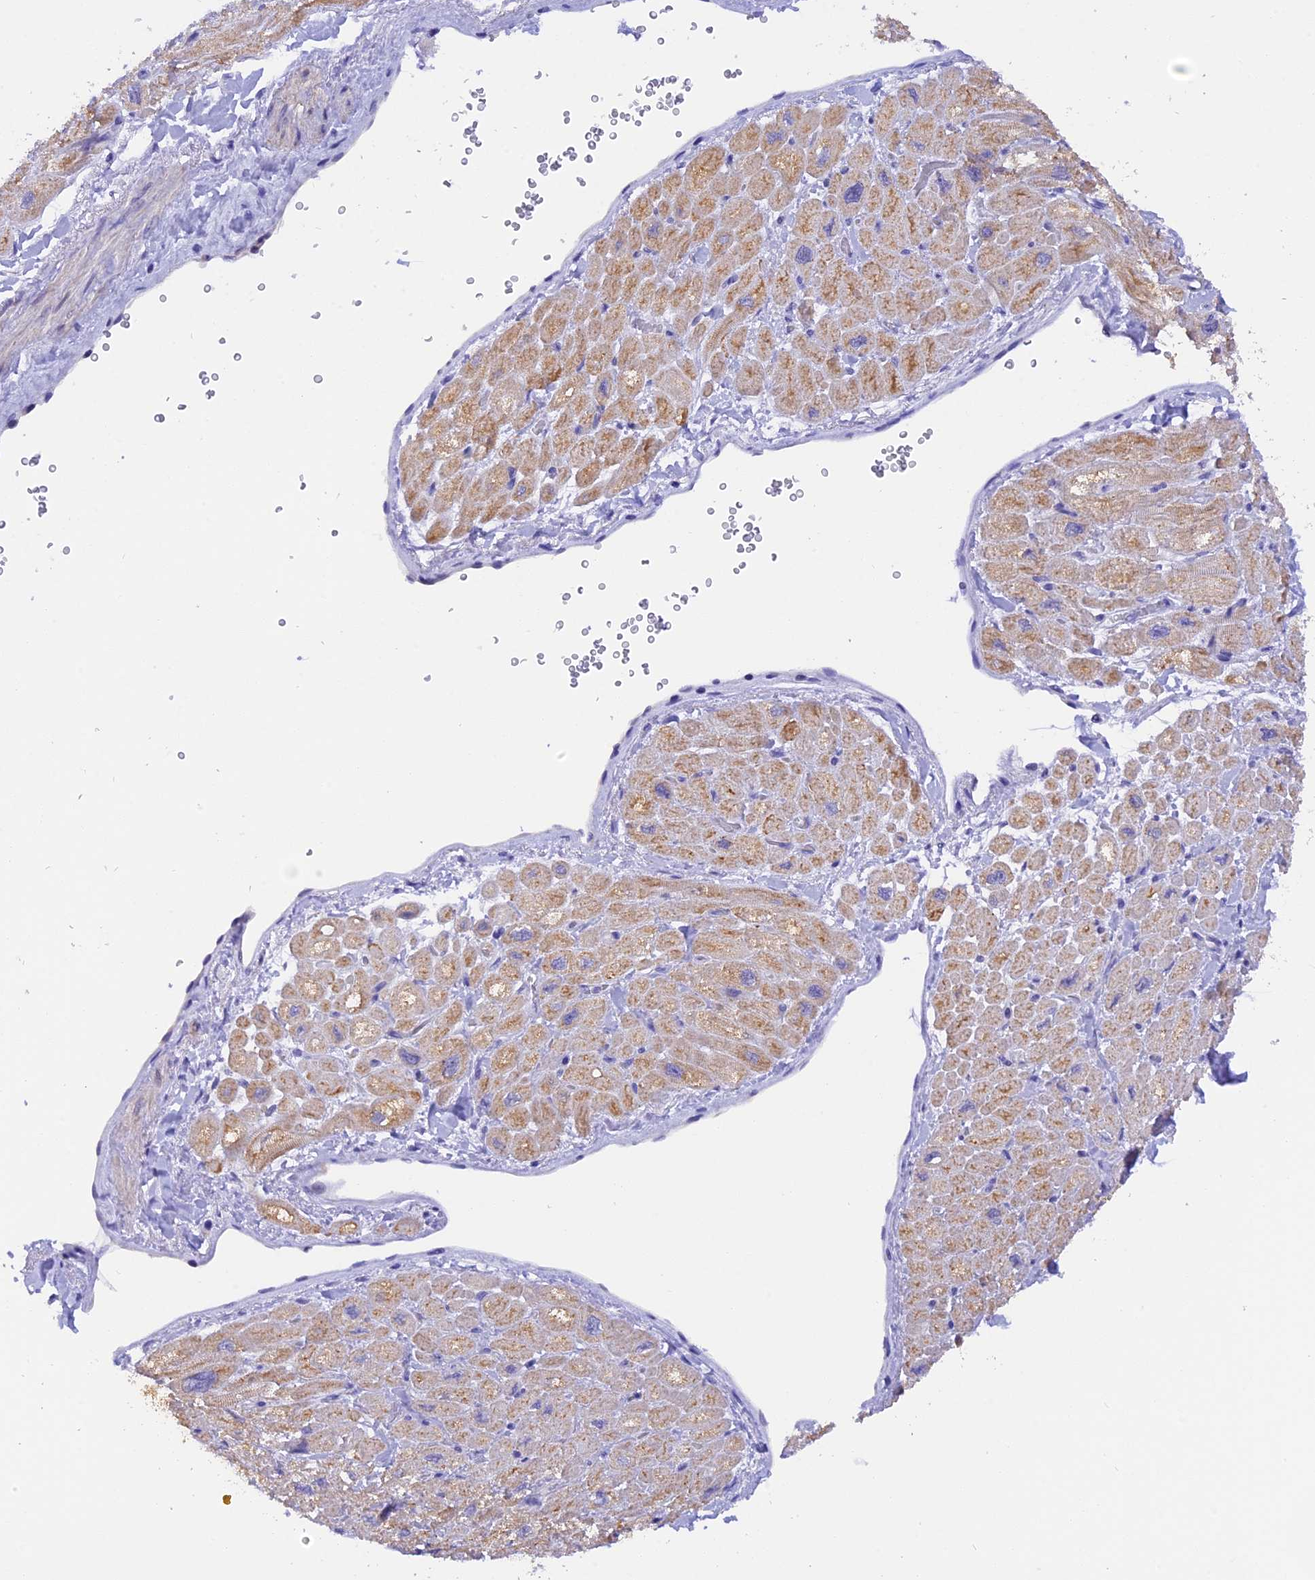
{"staining": {"intensity": "weak", "quantity": "25%-75%", "location": "cytoplasmic/membranous"}, "tissue": "heart muscle", "cell_type": "Cardiomyocytes", "image_type": "normal", "snomed": [{"axis": "morphology", "description": "Normal tissue, NOS"}, {"axis": "topography", "description": "Heart"}], "caption": "This histopathology image exhibits IHC staining of unremarkable human heart muscle, with low weak cytoplasmic/membranous staining in about 25%-75% of cardiomyocytes.", "gene": "COL6A5", "patient": {"sex": "male", "age": 65}}